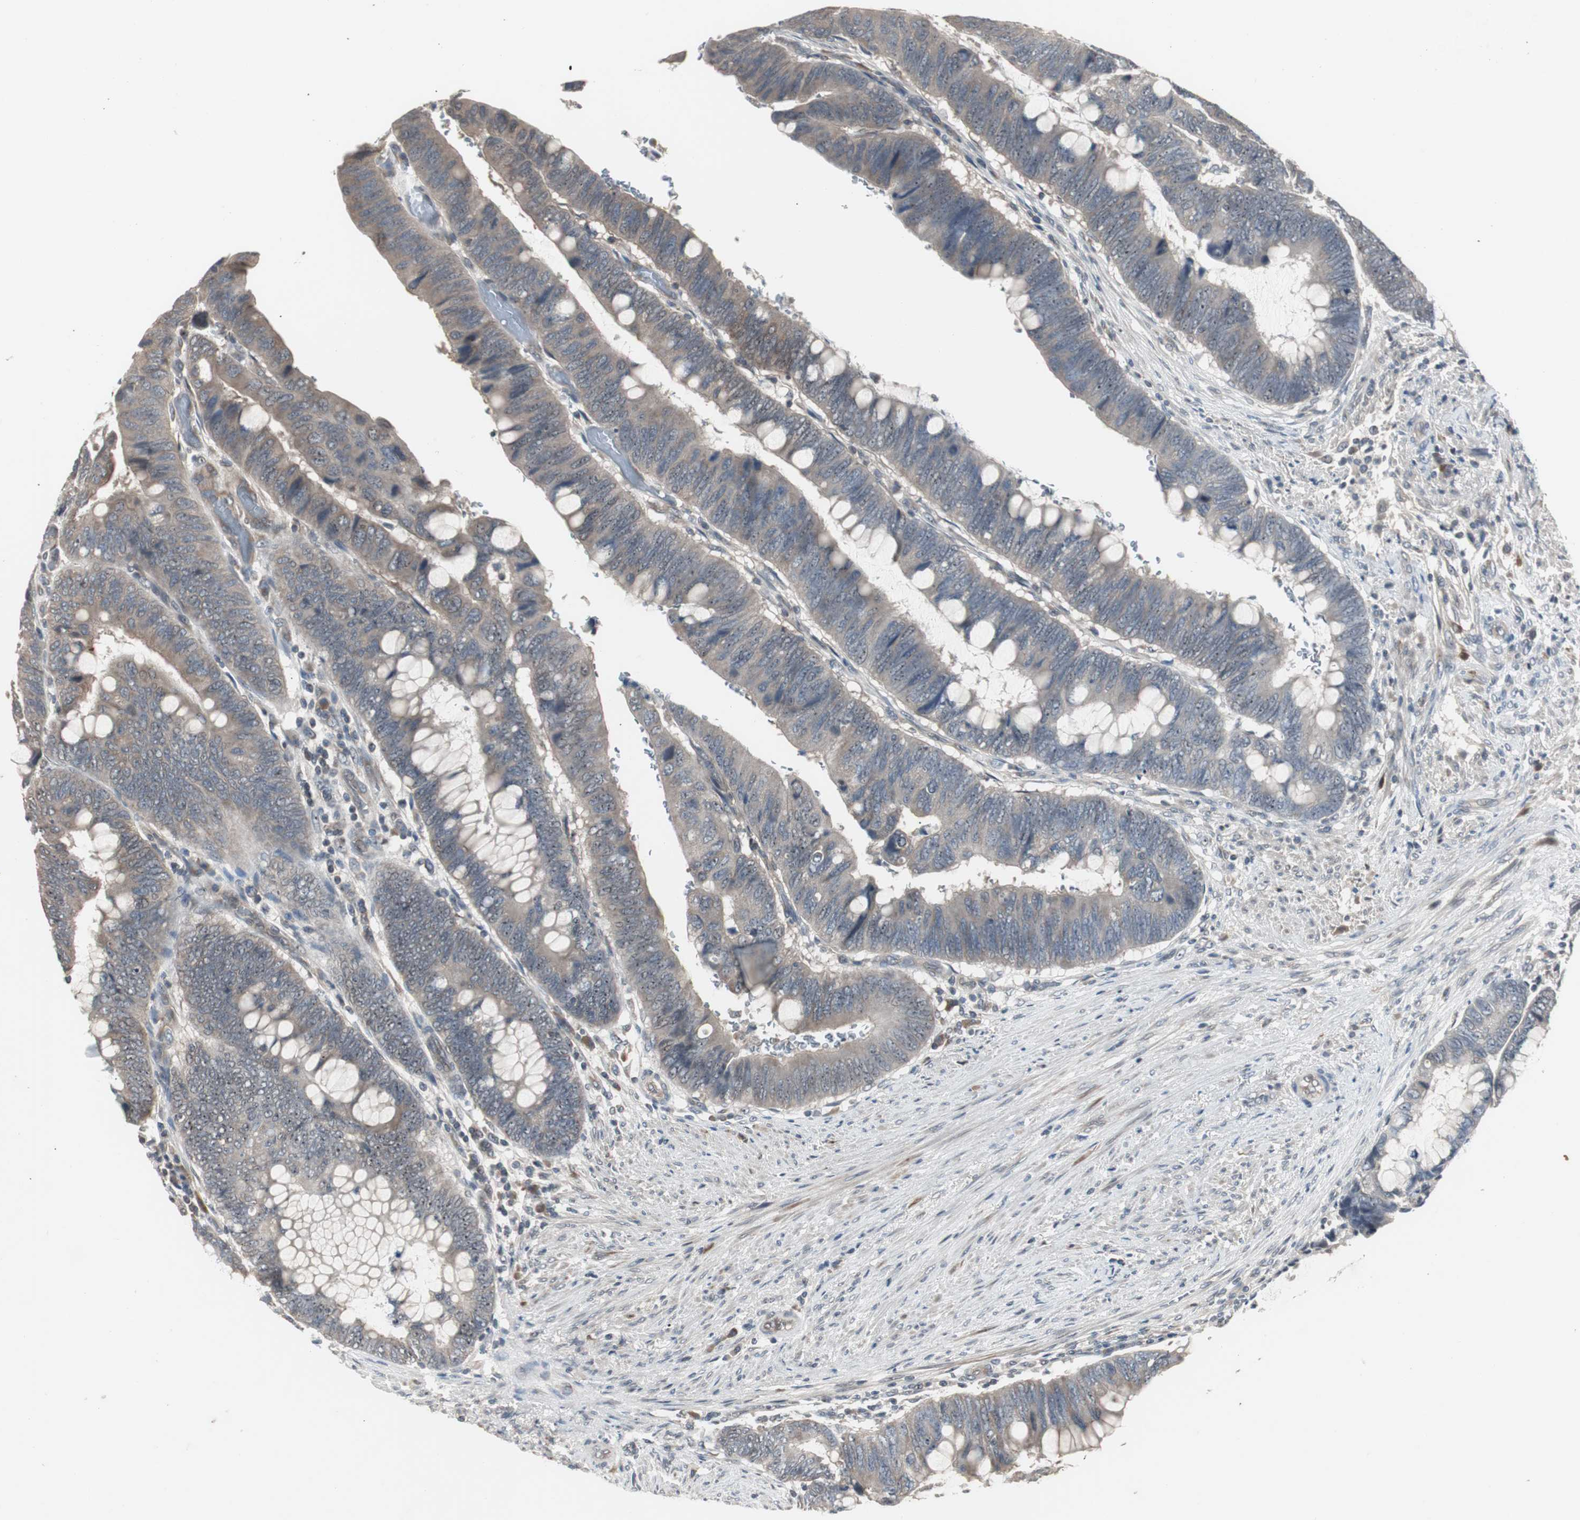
{"staining": {"intensity": "weak", "quantity": ">75%", "location": "cytoplasmic/membranous"}, "tissue": "colorectal cancer", "cell_type": "Tumor cells", "image_type": "cancer", "snomed": [{"axis": "morphology", "description": "Normal tissue, NOS"}, {"axis": "morphology", "description": "Adenocarcinoma, NOS"}, {"axis": "topography", "description": "Rectum"}], "caption": "This photomicrograph shows adenocarcinoma (colorectal) stained with immunohistochemistry to label a protein in brown. The cytoplasmic/membranous of tumor cells show weak positivity for the protein. Nuclei are counter-stained blue.", "gene": "ZMPSTE24", "patient": {"sex": "male", "age": 92}}